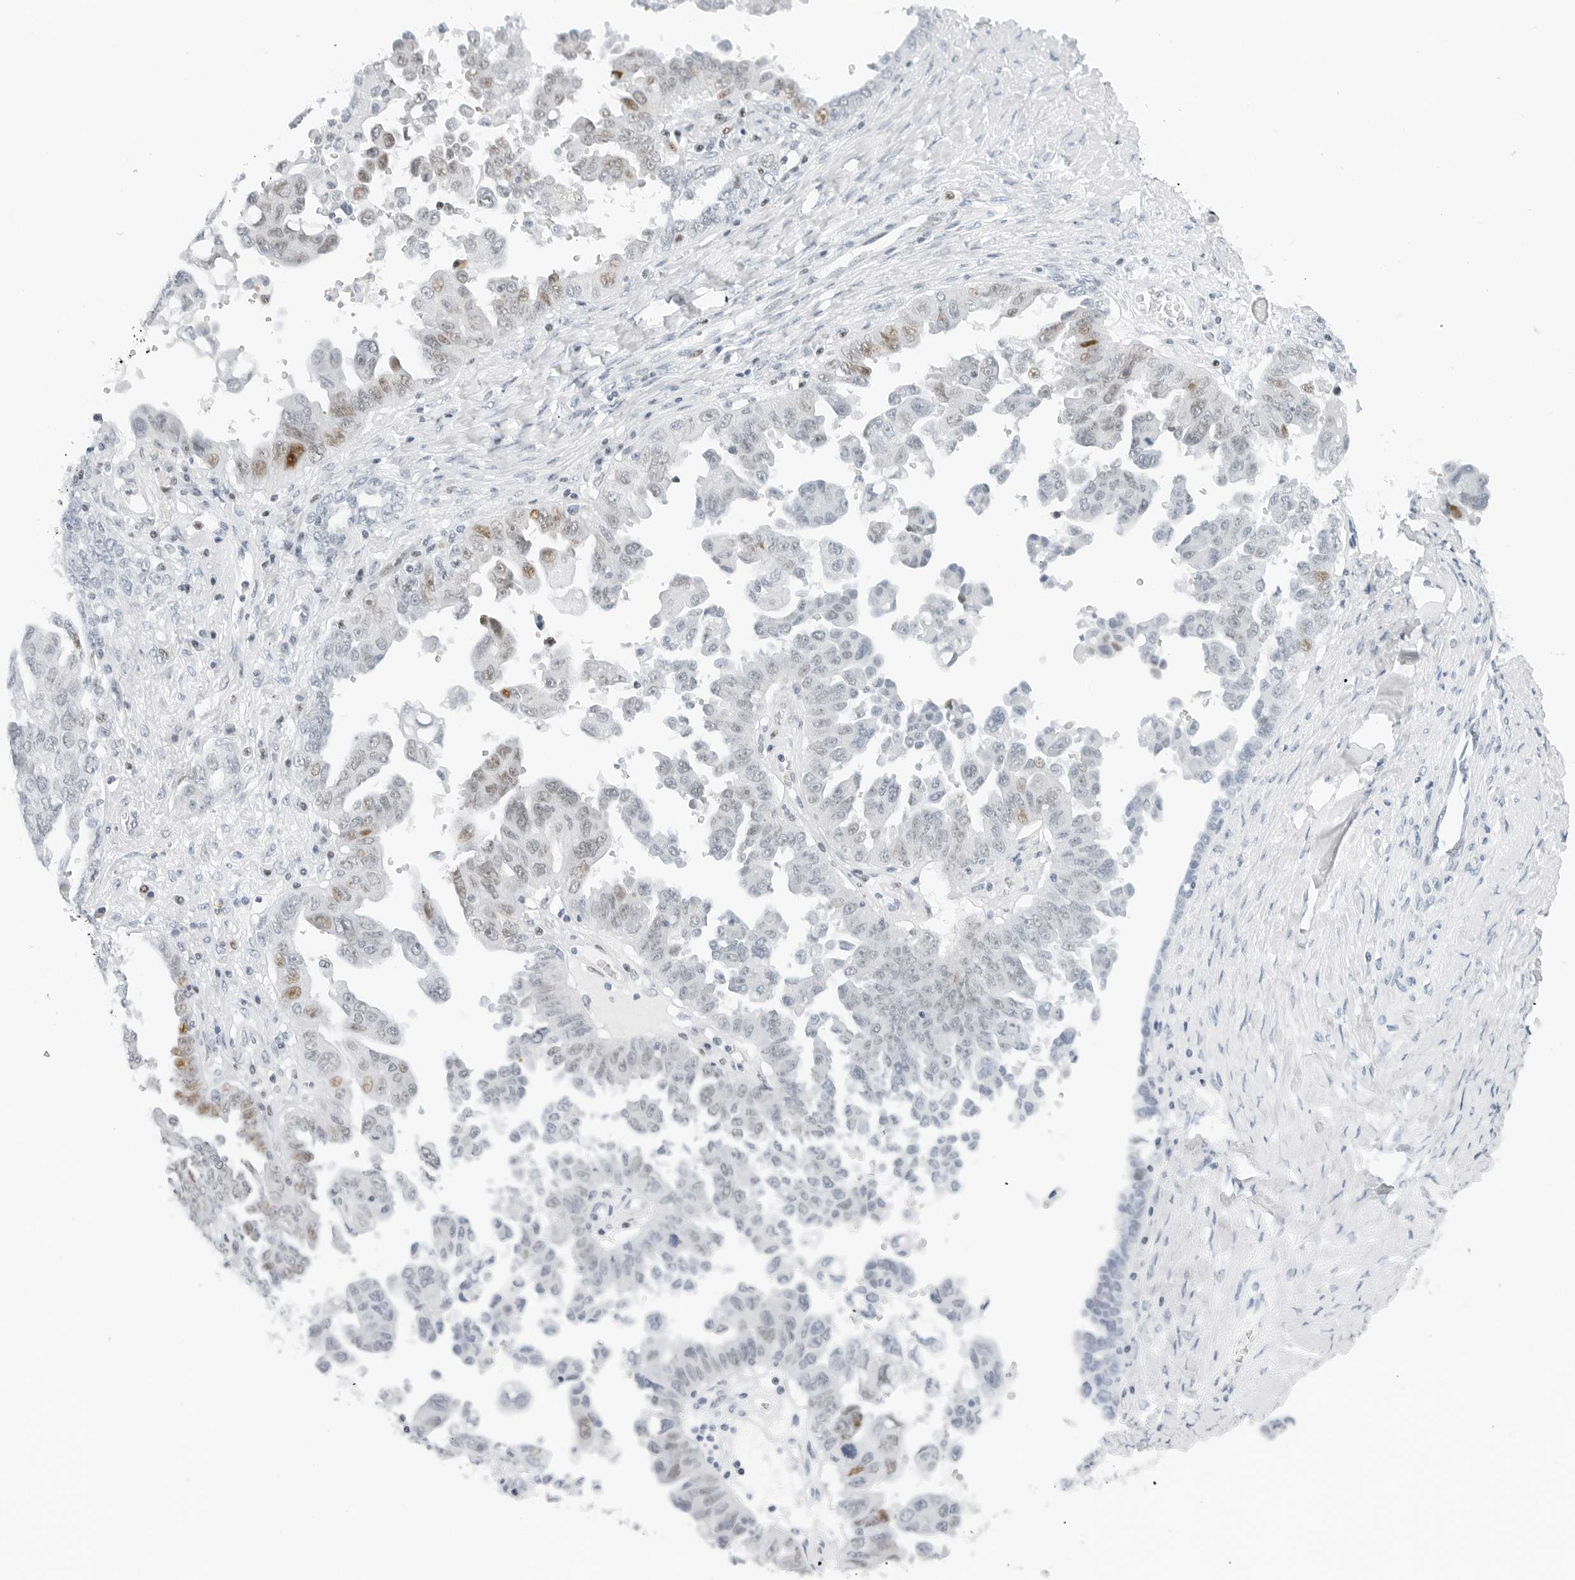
{"staining": {"intensity": "weak", "quantity": "<25%", "location": "nuclear"}, "tissue": "ovarian cancer", "cell_type": "Tumor cells", "image_type": "cancer", "snomed": [{"axis": "morphology", "description": "Carcinoma, endometroid"}, {"axis": "topography", "description": "Ovary"}], "caption": "Tumor cells show no significant positivity in ovarian cancer (endometroid carcinoma).", "gene": "NTMT2", "patient": {"sex": "female", "age": 62}}